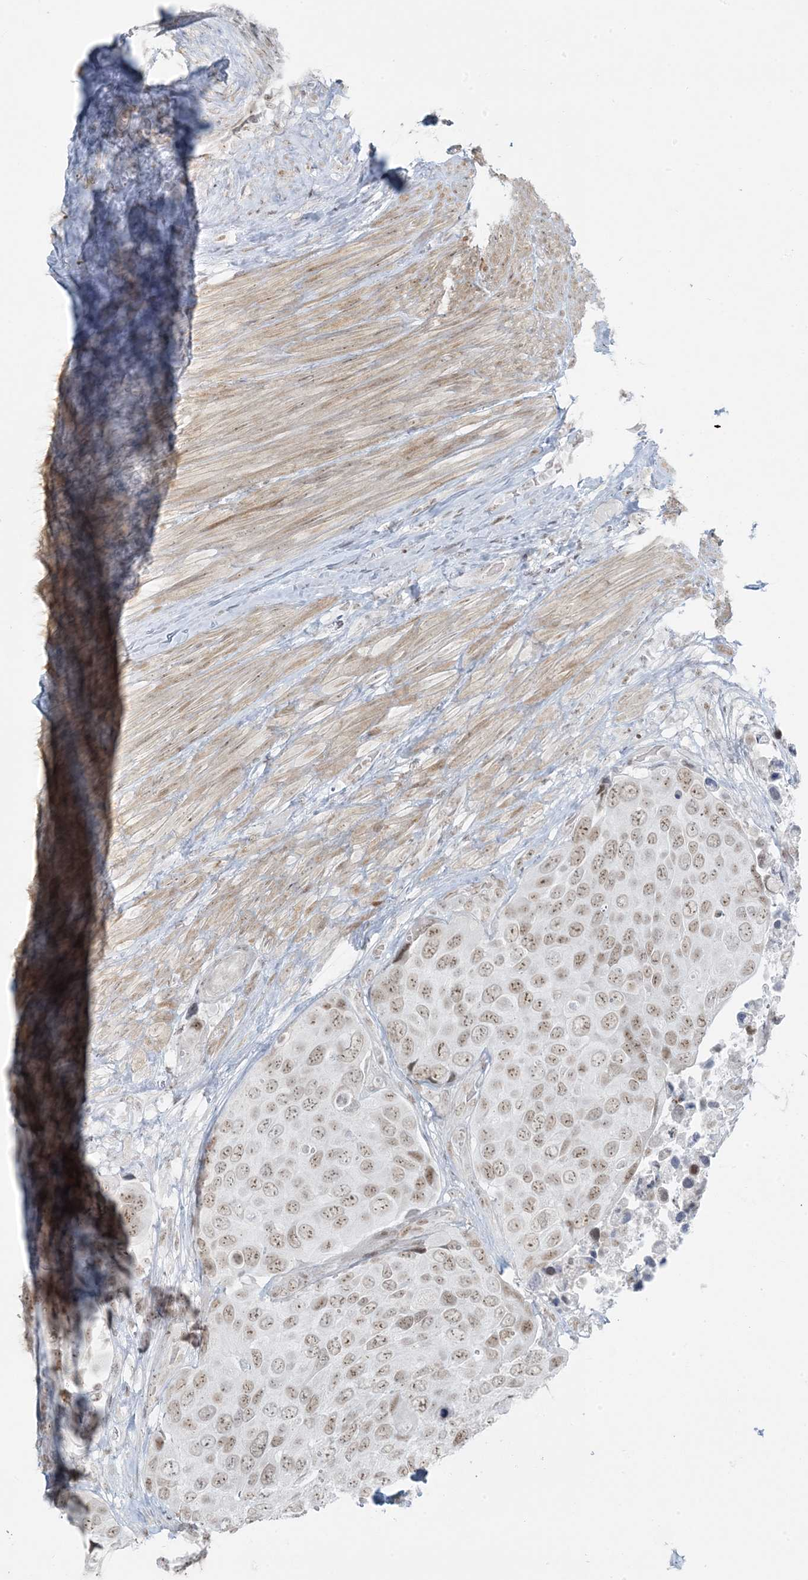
{"staining": {"intensity": "weak", "quantity": ">75%", "location": "nuclear"}, "tissue": "urothelial cancer", "cell_type": "Tumor cells", "image_type": "cancer", "snomed": [{"axis": "morphology", "description": "Urothelial carcinoma, High grade"}, {"axis": "topography", "description": "Urinary bladder"}], "caption": "This histopathology image displays IHC staining of human urothelial carcinoma (high-grade), with low weak nuclear positivity in approximately >75% of tumor cells.", "gene": "ZNF787", "patient": {"sex": "male", "age": 74}}